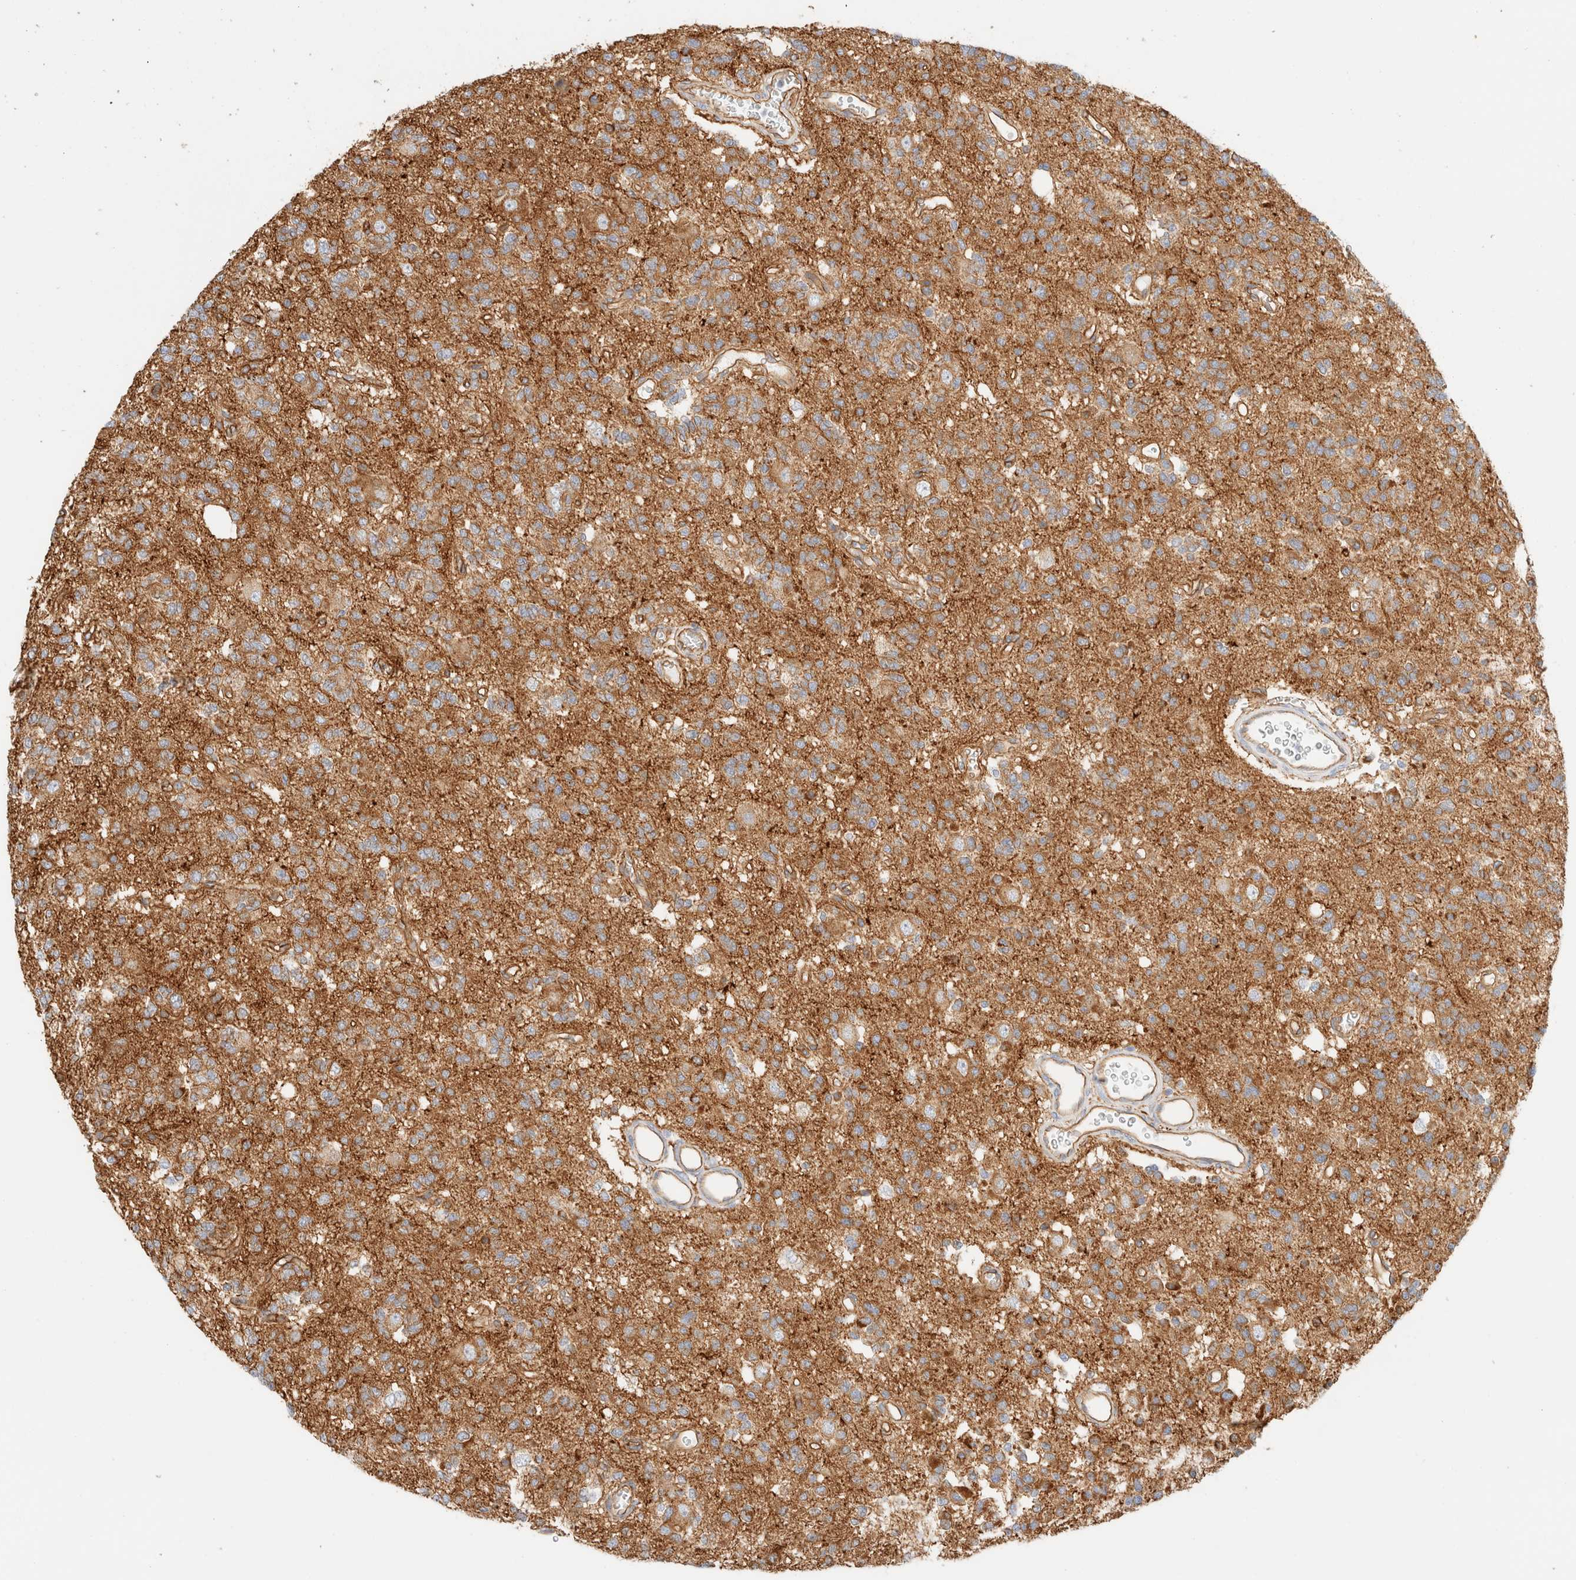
{"staining": {"intensity": "moderate", "quantity": ">75%", "location": "cytoplasmic/membranous"}, "tissue": "glioma", "cell_type": "Tumor cells", "image_type": "cancer", "snomed": [{"axis": "morphology", "description": "Glioma, malignant, Low grade"}, {"axis": "topography", "description": "Brain"}], "caption": "Glioma stained for a protein (brown) displays moderate cytoplasmic/membranous positive positivity in about >75% of tumor cells.", "gene": "CYB5R4", "patient": {"sex": "male", "age": 38}}